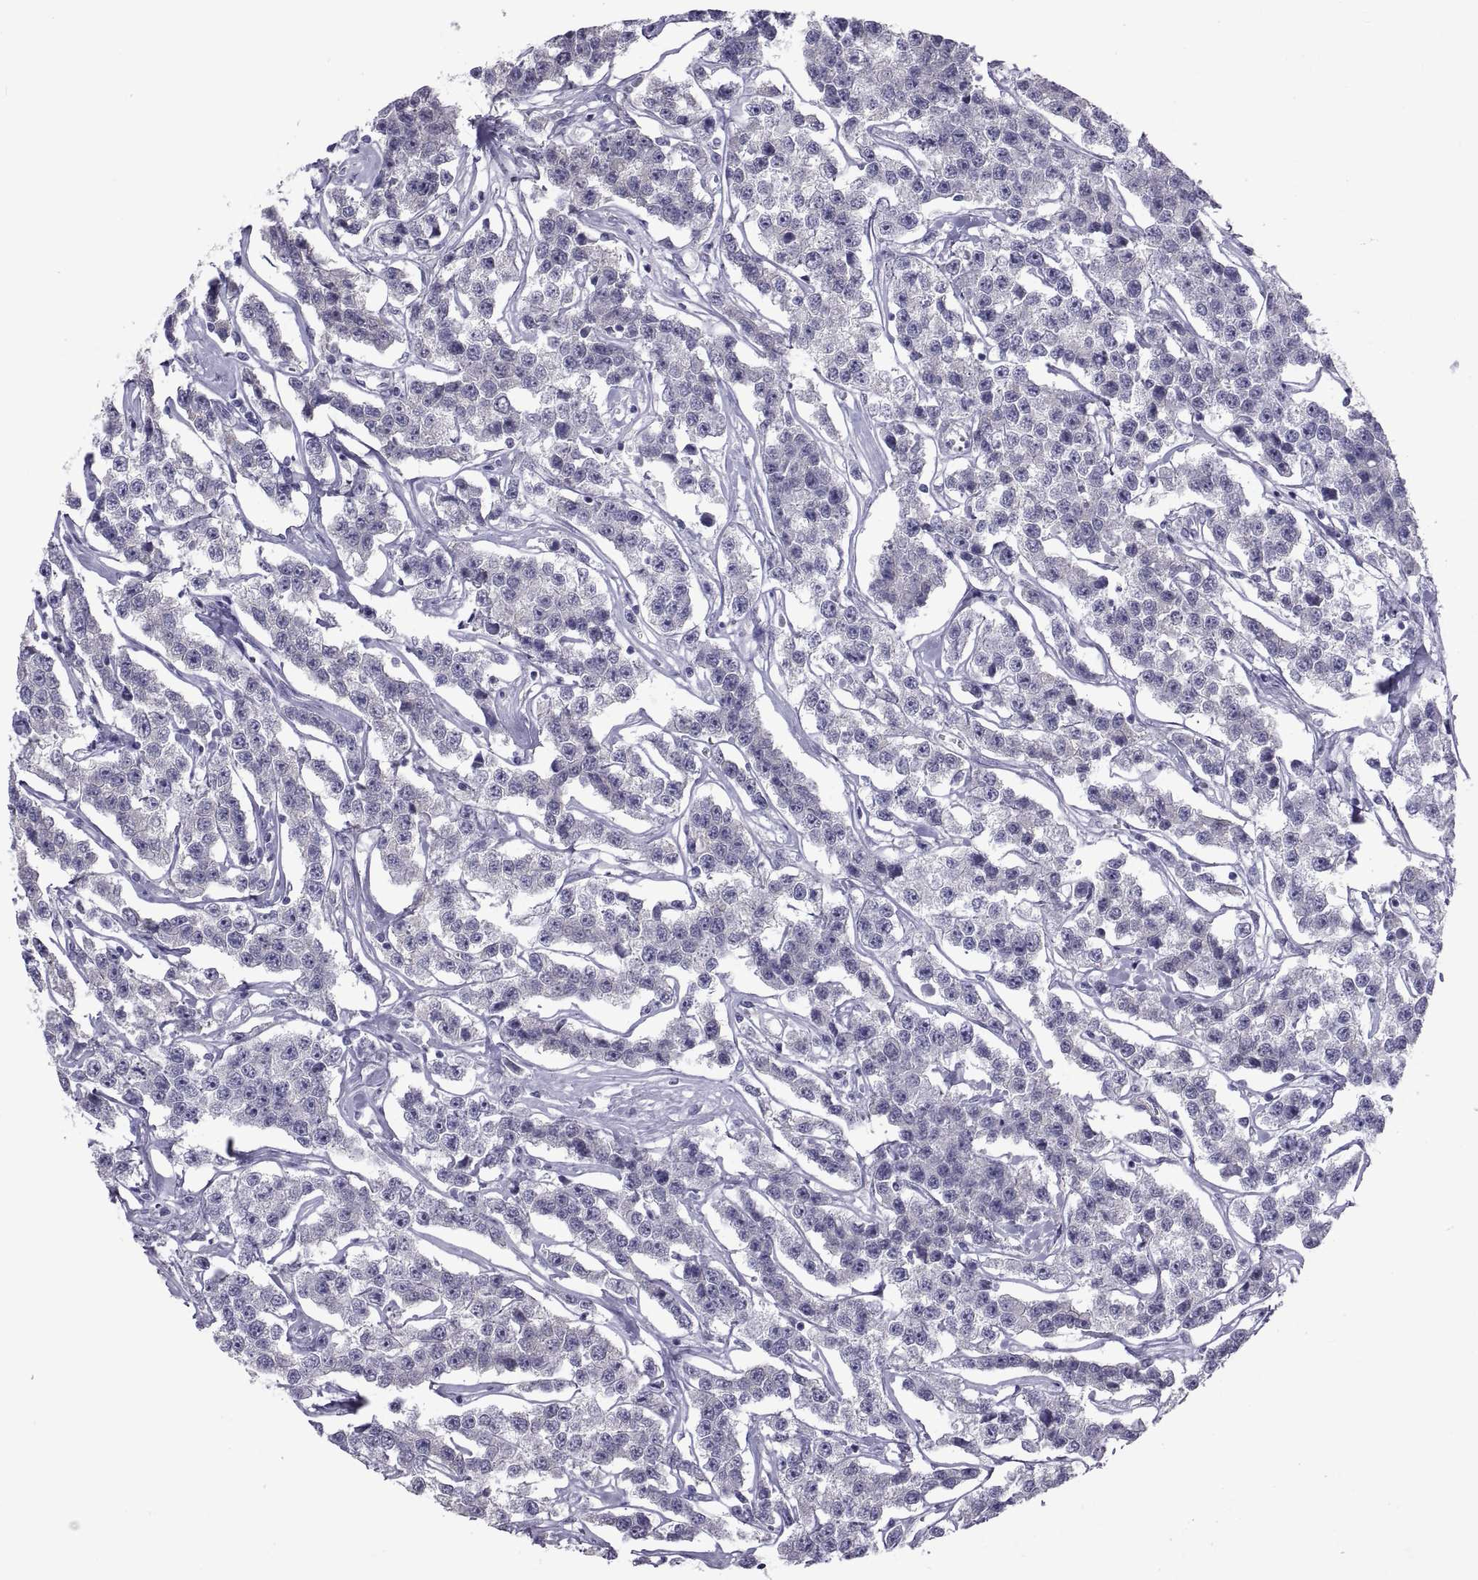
{"staining": {"intensity": "negative", "quantity": "none", "location": "none"}, "tissue": "testis cancer", "cell_type": "Tumor cells", "image_type": "cancer", "snomed": [{"axis": "morphology", "description": "Seminoma, NOS"}, {"axis": "topography", "description": "Testis"}], "caption": "The micrograph shows no significant expression in tumor cells of testis seminoma.", "gene": "MAGEB1", "patient": {"sex": "male", "age": 59}}